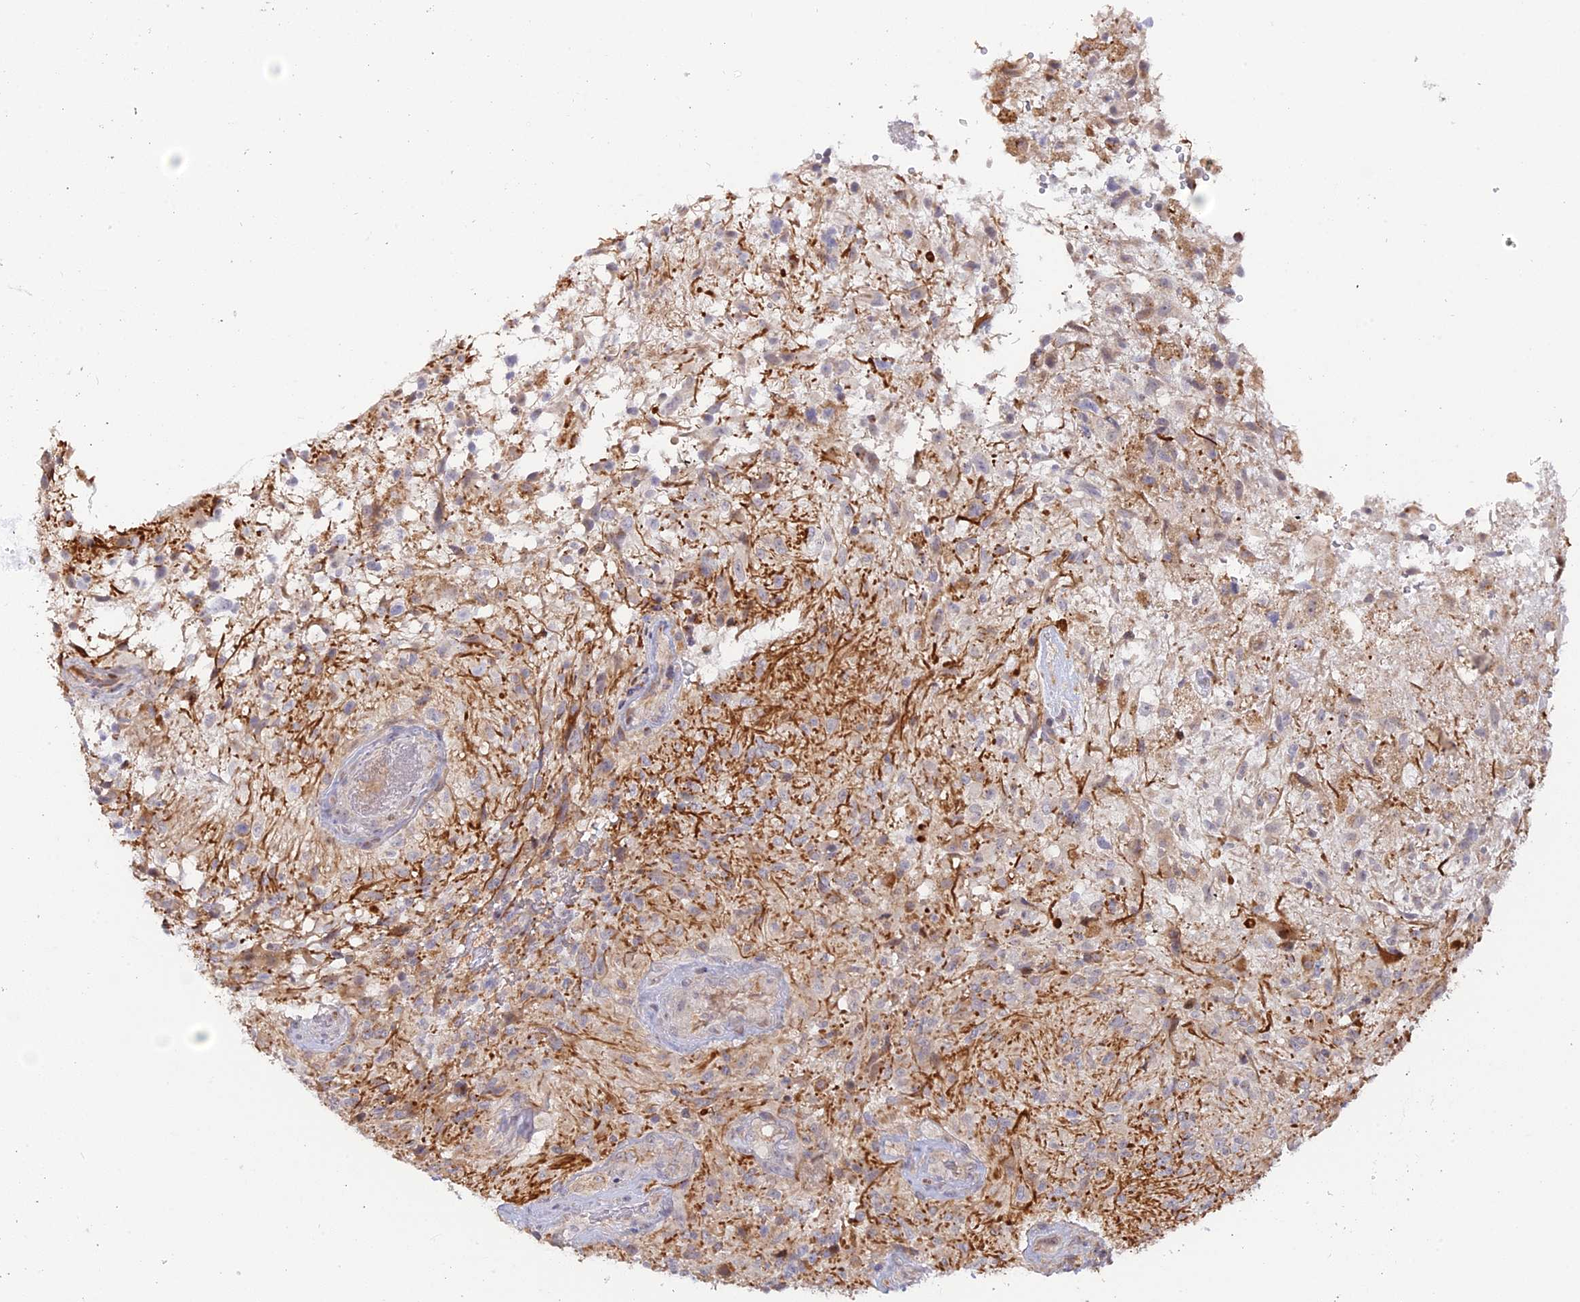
{"staining": {"intensity": "negative", "quantity": "none", "location": "none"}, "tissue": "glioma", "cell_type": "Tumor cells", "image_type": "cancer", "snomed": [{"axis": "morphology", "description": "Glioma, malignant, High grade"}, {"axis": "topography", "description": "Brain"}], "caption": "High-grade glioma (malignant) stained for a protein using immunohistochemistry reveals no expression tumor cells.", "gene": "GSKIP", "patient": {"sex": "male", "age": 56}}